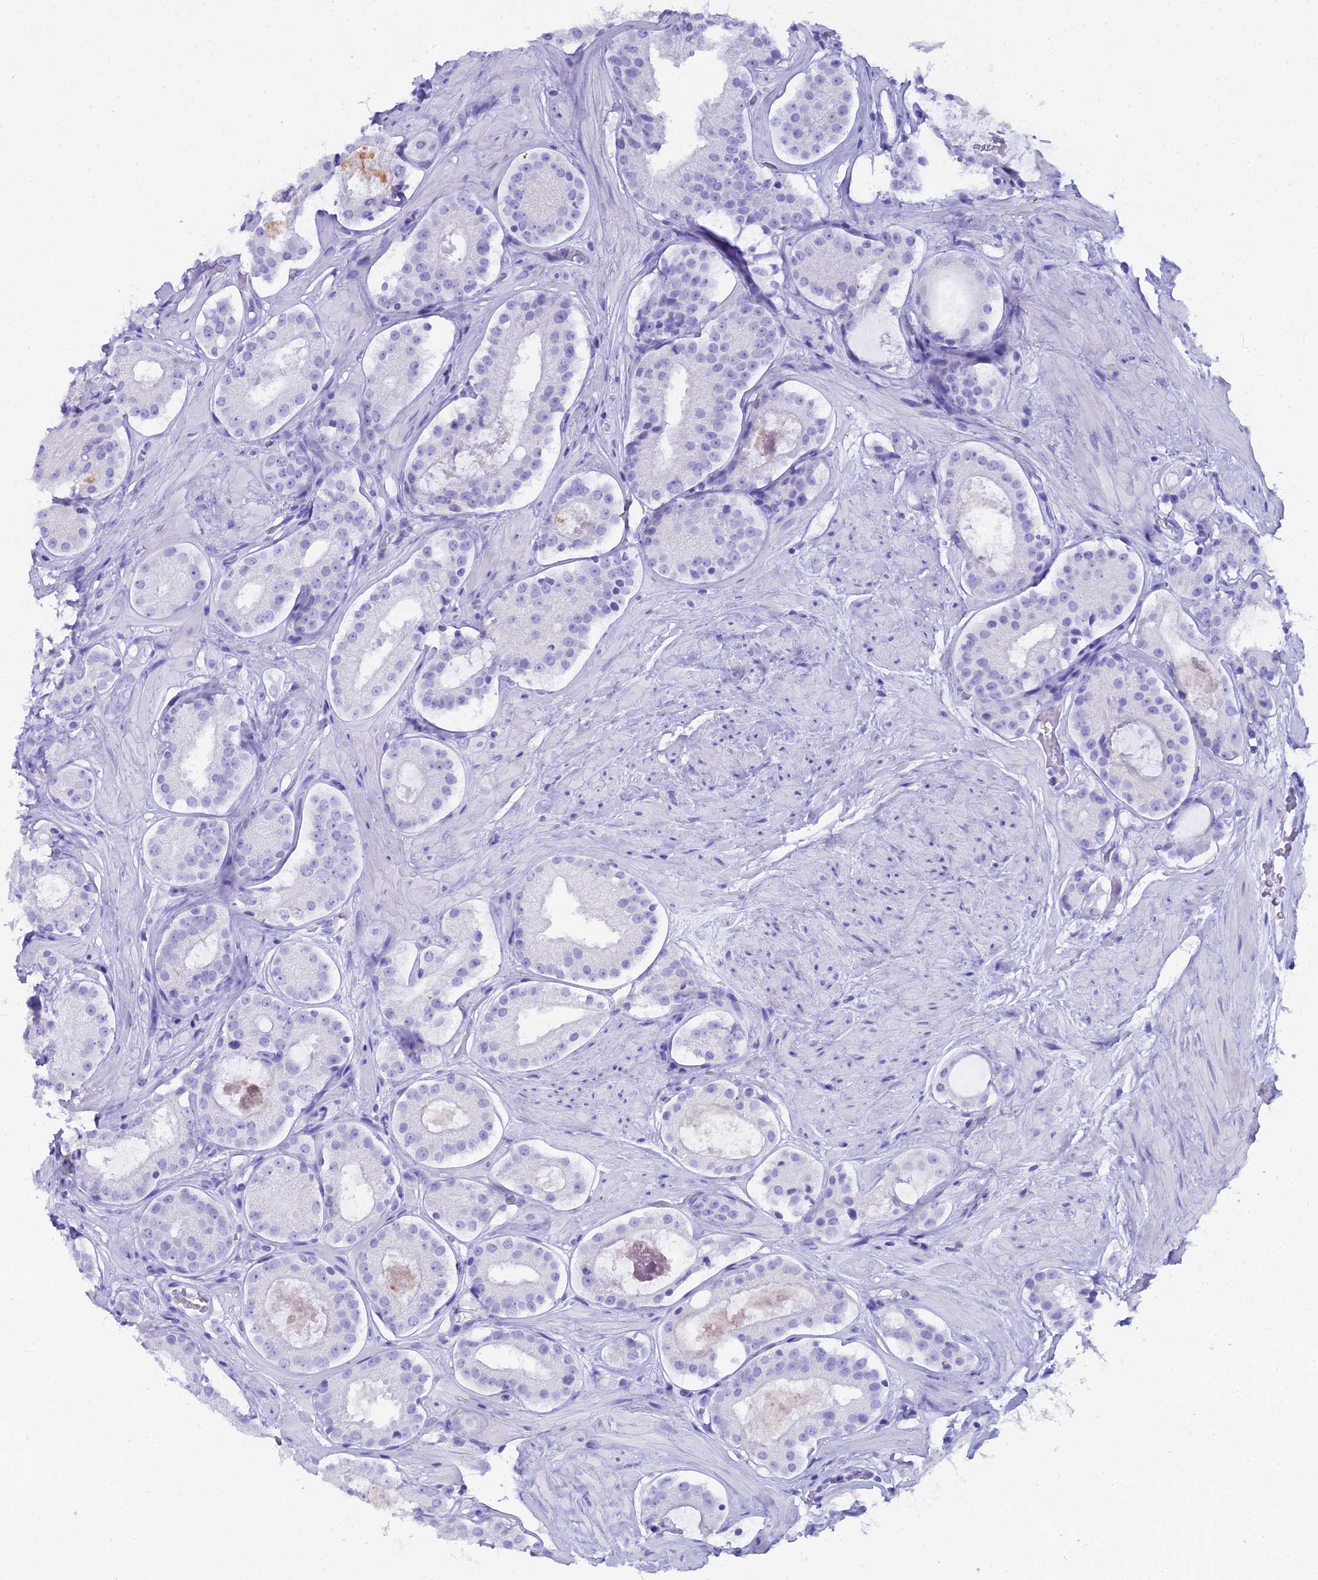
{"staining": {"intensity": "negative", "quantity": "none", "location": "none"}, "tissue": "prostate cancer", "cell_type": "Tumor cells", "image_type": "cancer", "snomed": [{"axis": "morphology", "description": "Adenocarcinoma, High grade"}, {"axis": "topography", "description": "Prostate"}], "caption": "IHC photomicrograph of neoplastic tissue: prostate cancer stained with DAB (3,3'-diaminobenzidine) reveals no significant protein positivity in tumor cells.", "gene": "CGB2", "patient": {"sex": "male", "age": 65}}